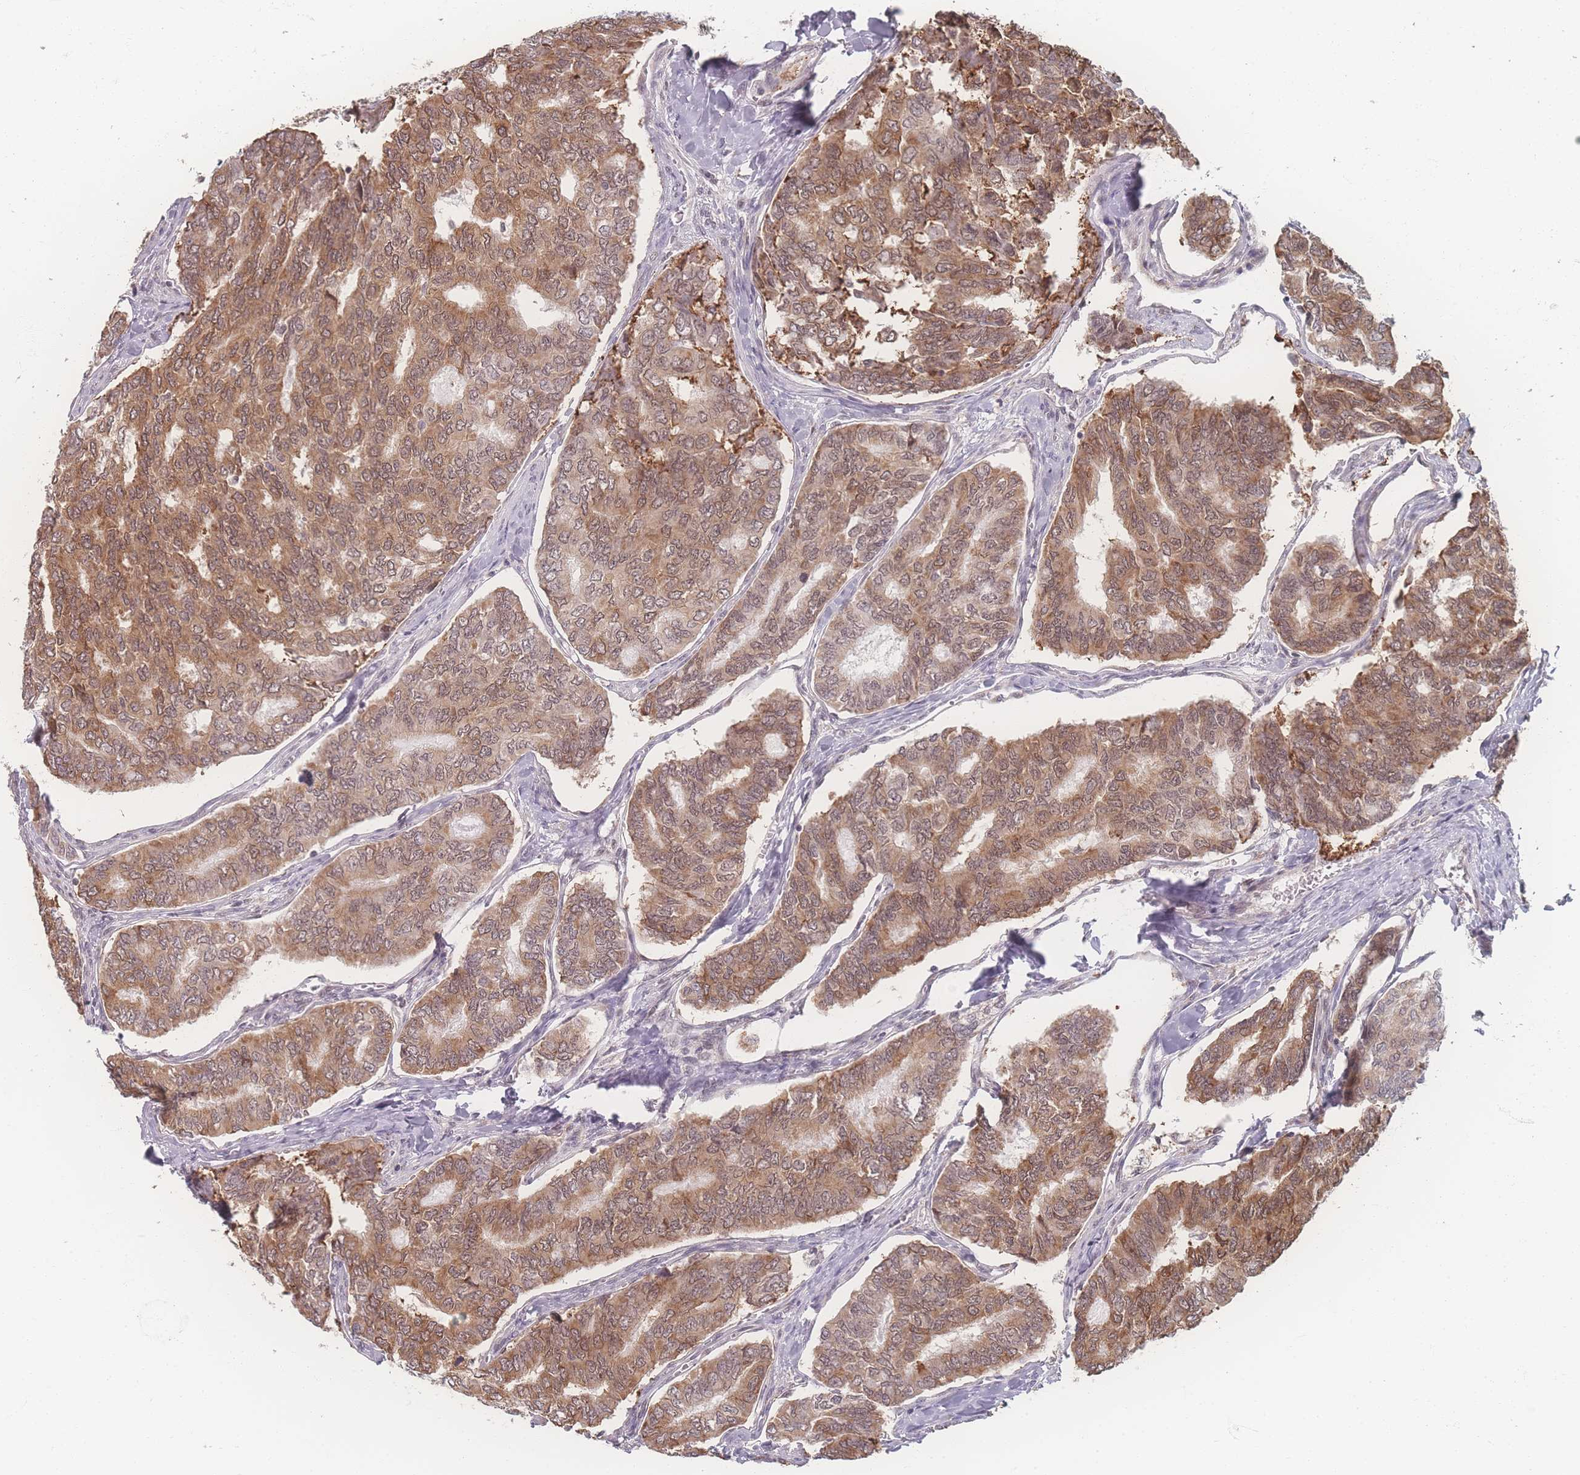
{"staining": {"intensity": "moderate", "quantity": ">75%", "location": "cytoplasmic/membranous"}, "tissue": "thyroid cancer", "cell_type": "Tumor cells", "image_type": "cancer", "snomed": [{"axis": "morphology", "description": "Papillary adenocarcinoma, NOS"}, {"axis": "topography", "description": "Thyroid gland"}], "caption": "Papillary adenocarcinoma (thyroid) stained for a protein (brown) shows moderate cytoplasmic/membranous positive staining in about >75% of tumor cells.", "gene": "ZC3H13", "patient": {"sex": "female", "age": 35}}